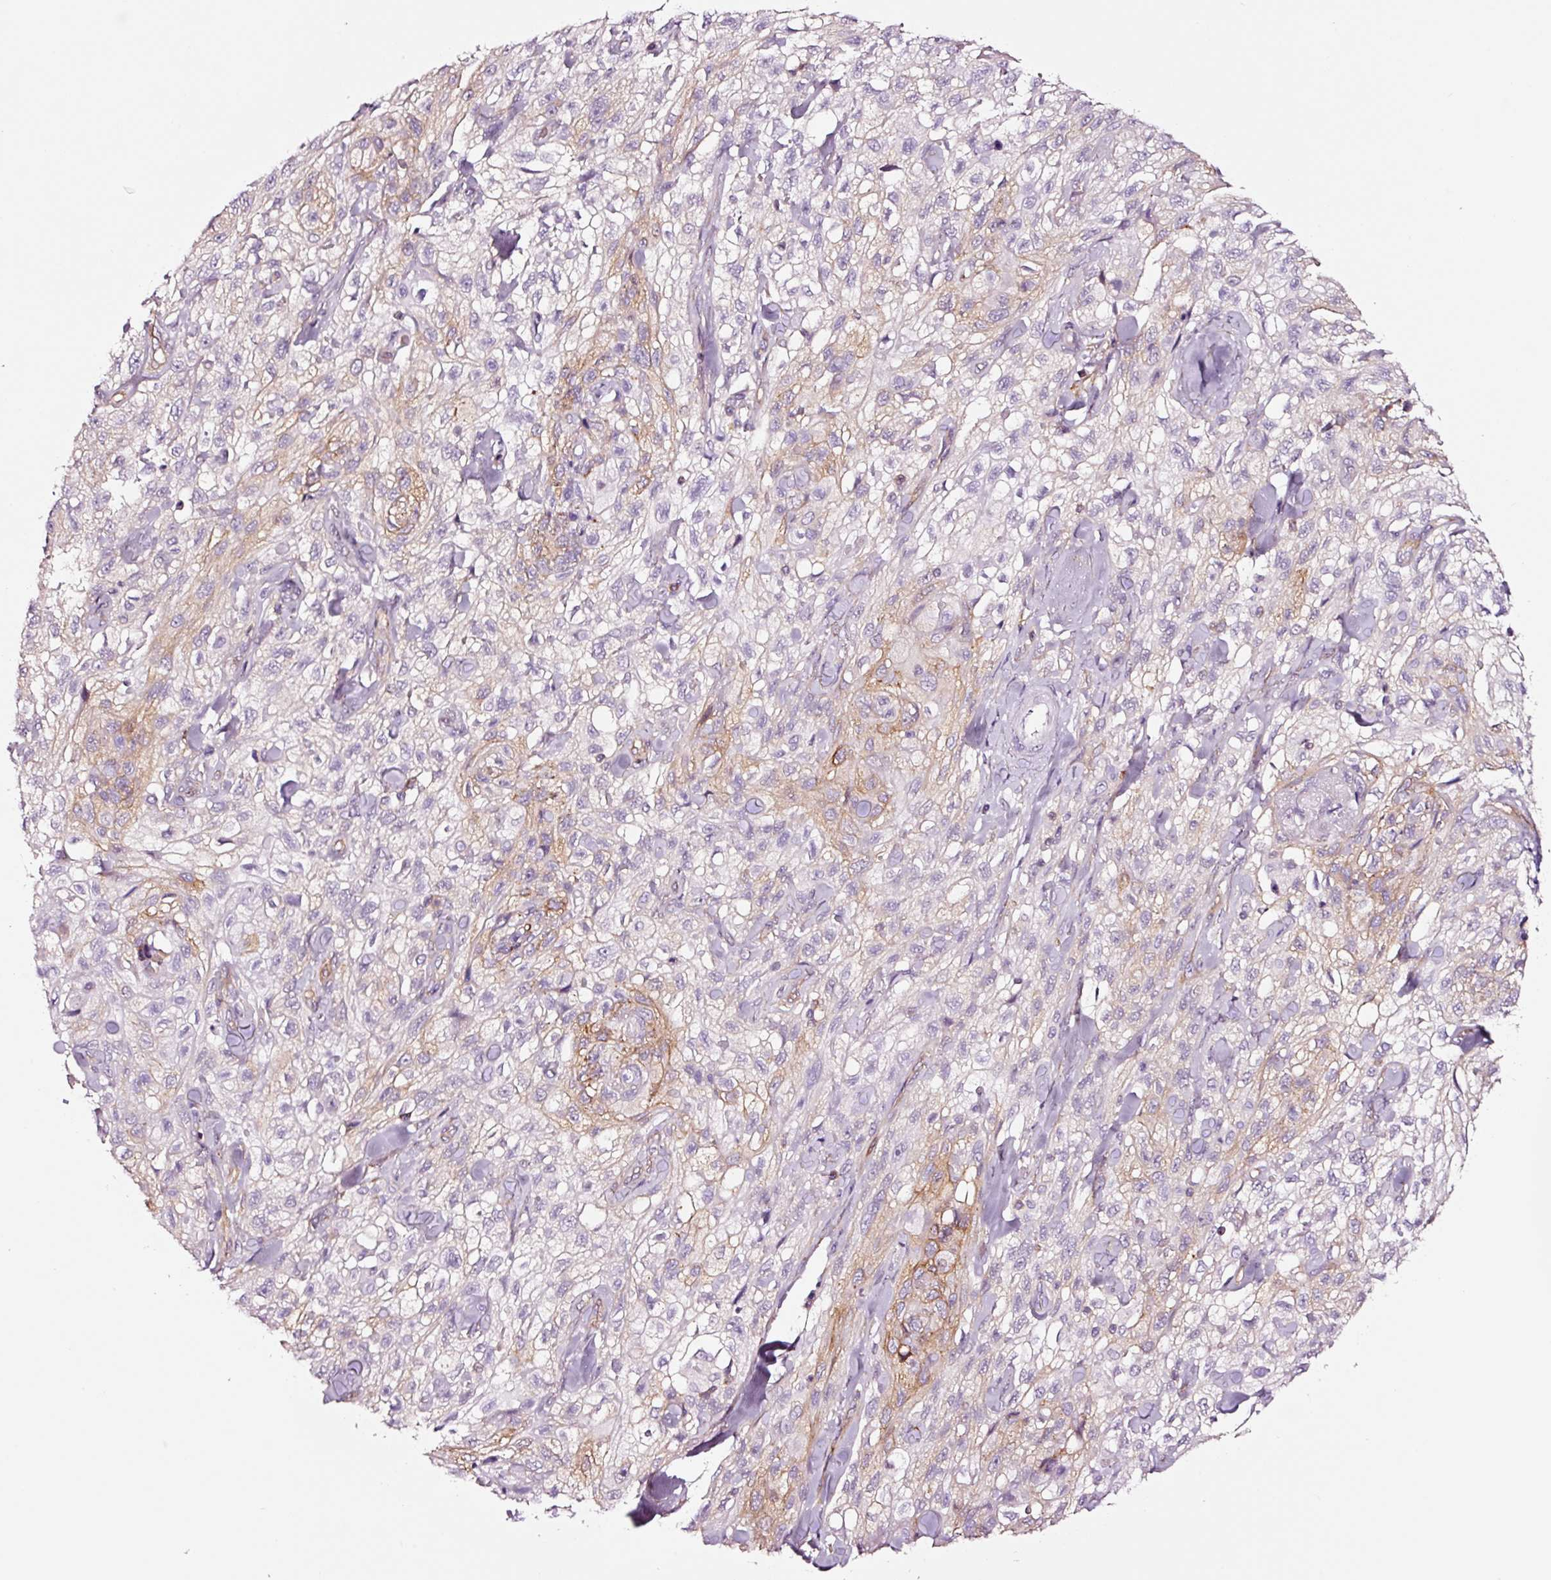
{"staining": {"intensity": "moderate", "quantity": "<25%", "location": "cytoplasmic/membranous"}, "tissue": "skin cancer", "cell_type": "Tumor cells", "image_type": "cancer", "snomed": [{"axis": "morphology", "description": "Squamous cell carcinoma, NOS"}, {"axis": "topography", "description": "Skin"}, {"axis": "topography", "description": "Vulva"}], "caption": "An image showing moderate cytoplasmic/membranous staining in approximately <25% of tumor cells in skin cancer, as visualized by brown immunohistochemical staining.", "gene": "ADD3", "patient": {"sex": "female", "age": 86}}